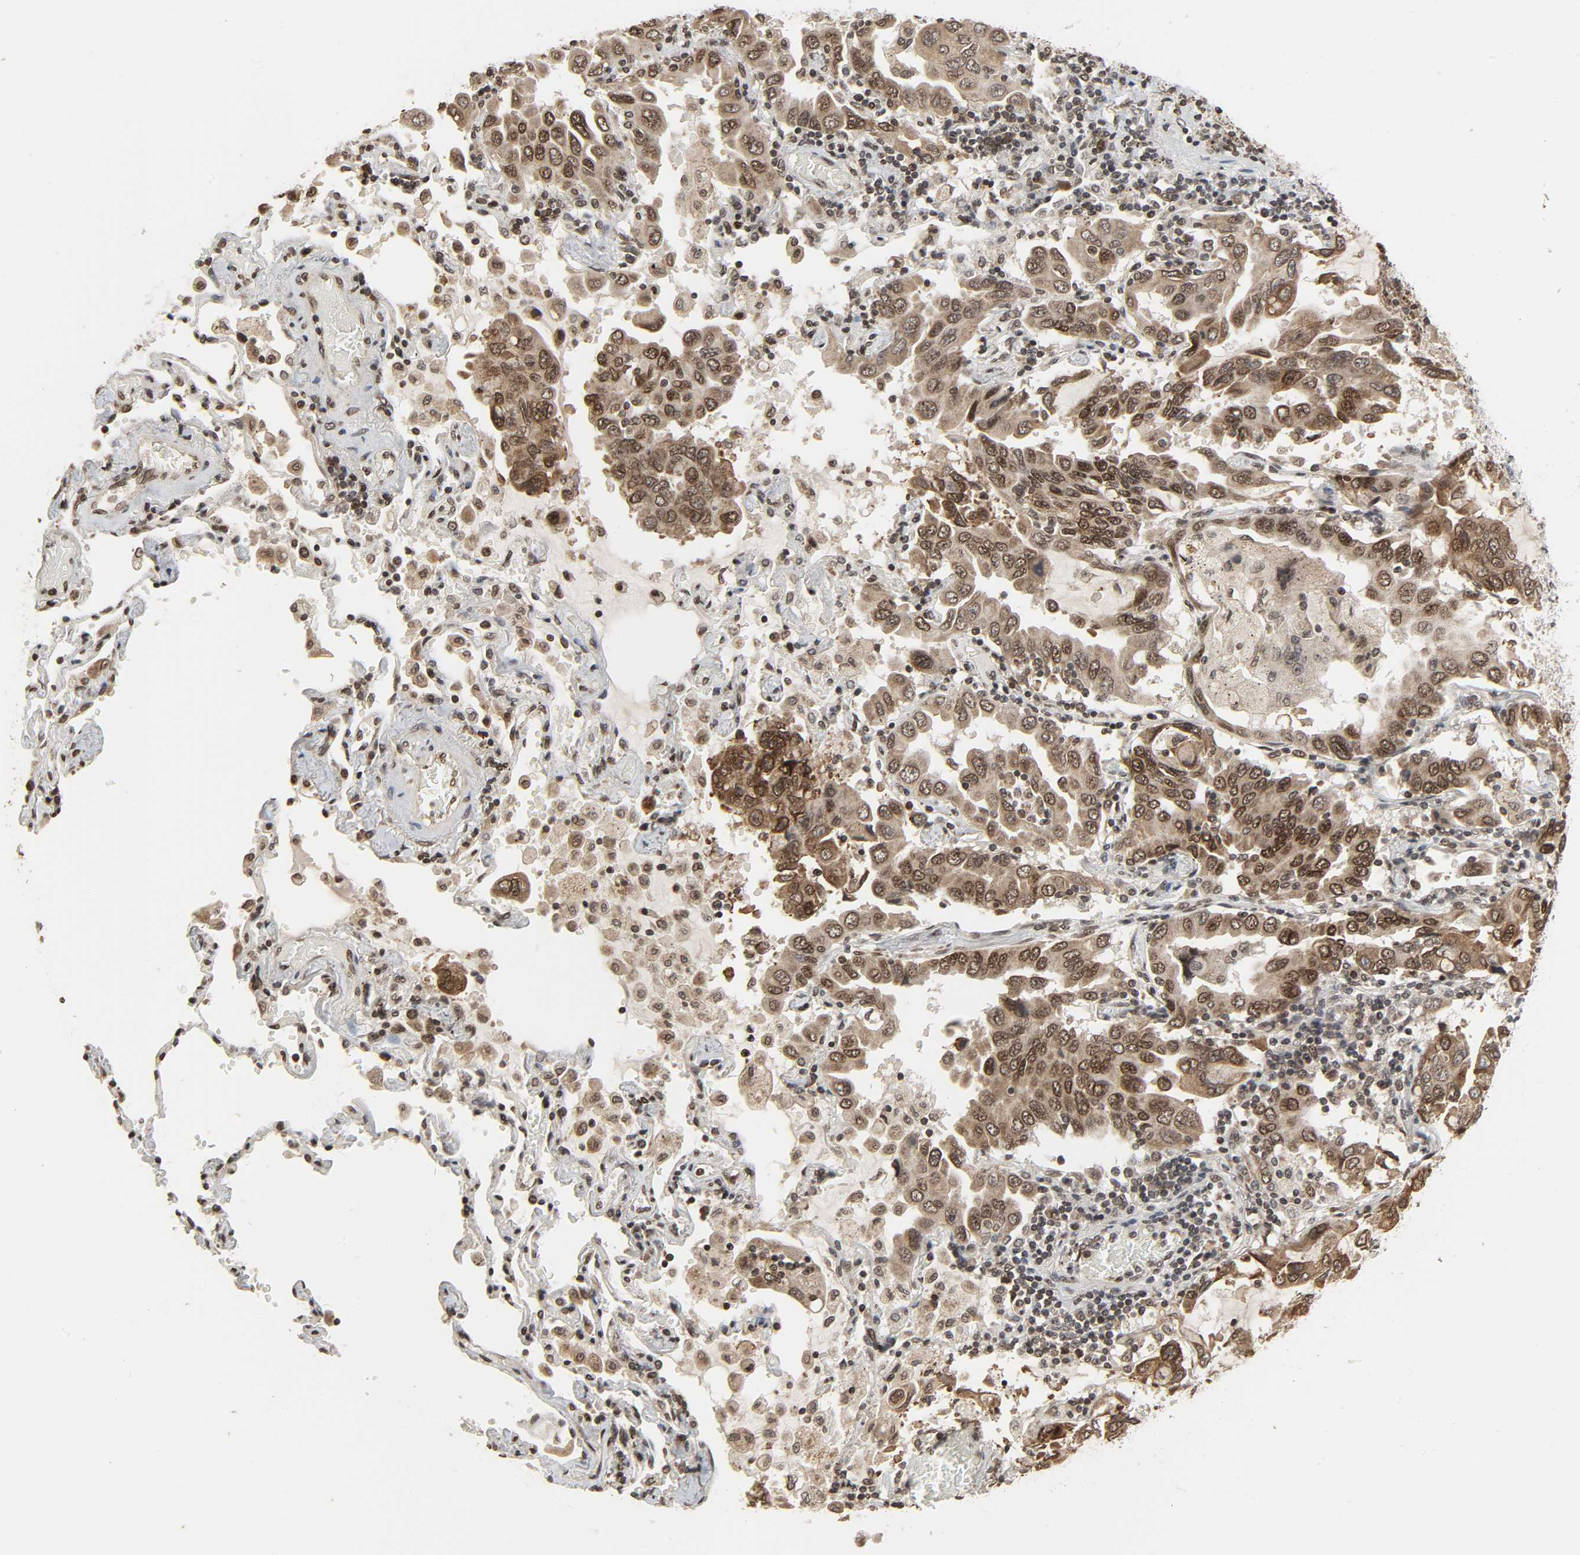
{"staining": {"intensity": "moderate", "quantity": ">75%", "location": "cytoplasmic/membranous,nuclear"}, "tissue": "lung cancer", "cell_type": "Tumor cells", "image_type": "cancer", "snomed": [{"axis": "morphology", "description": "Adenocarcinoma, NOS"}, {"axis": "topography", "description": "Lung"}], "caption": "The micrograph exhibits staining of lung adenocarcinoma, revealing moderate cytoplasmic/membranous and nuclear protein staining (brown color) within tumor cells.", "gene": "XRCC1", "patient": {"sex": "male", "age": 64}}